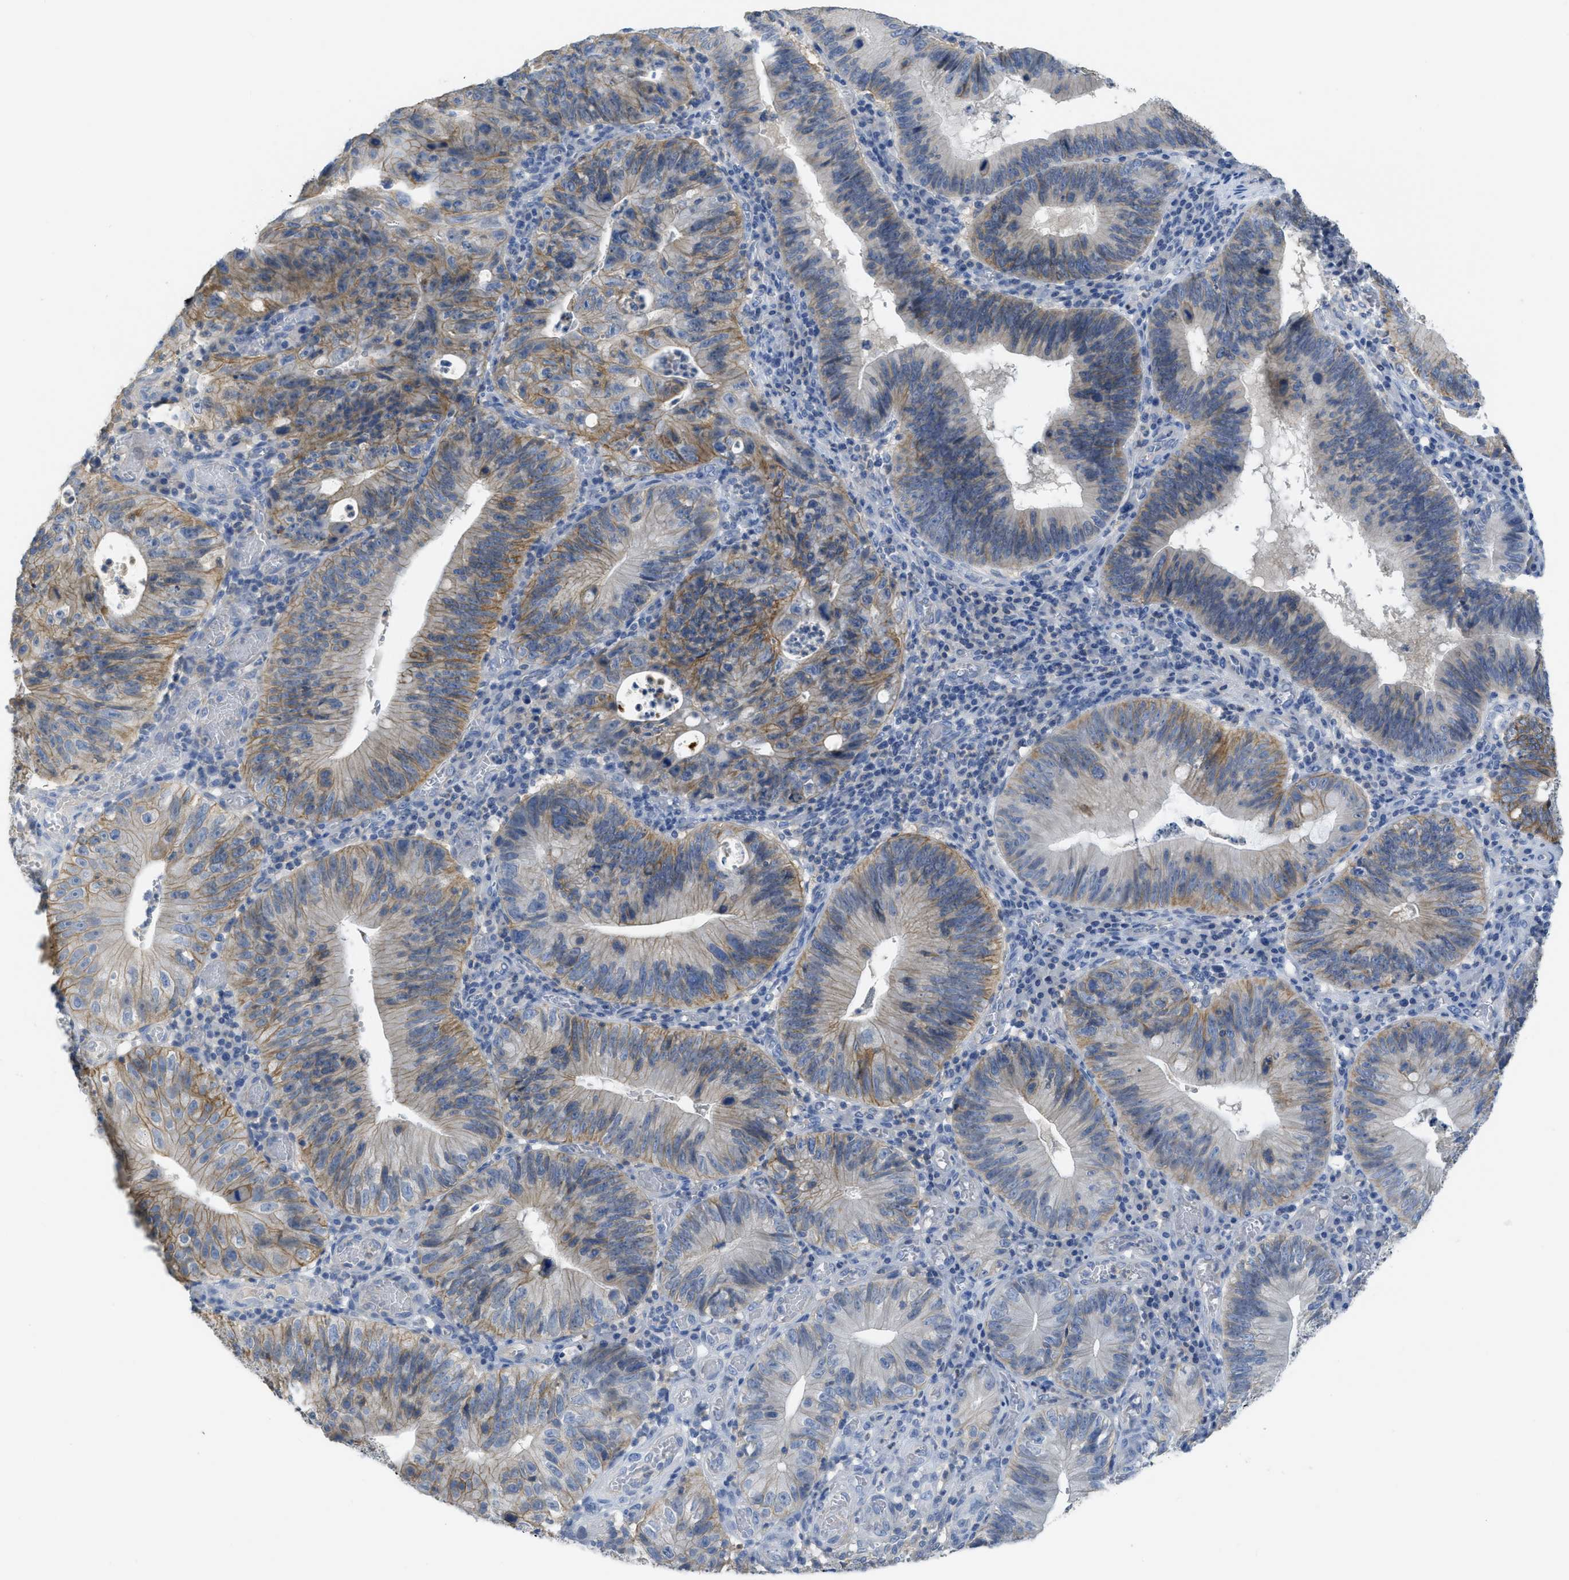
{"staining": {"intensity": "moderate", "quantity": ">75%", "location": "cytoplasmic/membranous"}, "tissue": "stomach cancer", "cell_type": "Tumor cells", "image_type": "cancer", "snomed": [{"axis": "morphology", "description": "Adenocarcinoma, NOS"}, {"axis": "topography", "description": "Stomach"}], "caption": "Protein positivity by immunohistochemistry (IHC) reveals moderate cytoplasmic/membranous positivity in about >75% of tumor cells in stomach adenocarcinoma. Ihc stains the protein in brown and the nuclei are stained blue.", "gene": "CNNM4", "patient": {"sex": "male", "age": 59}}